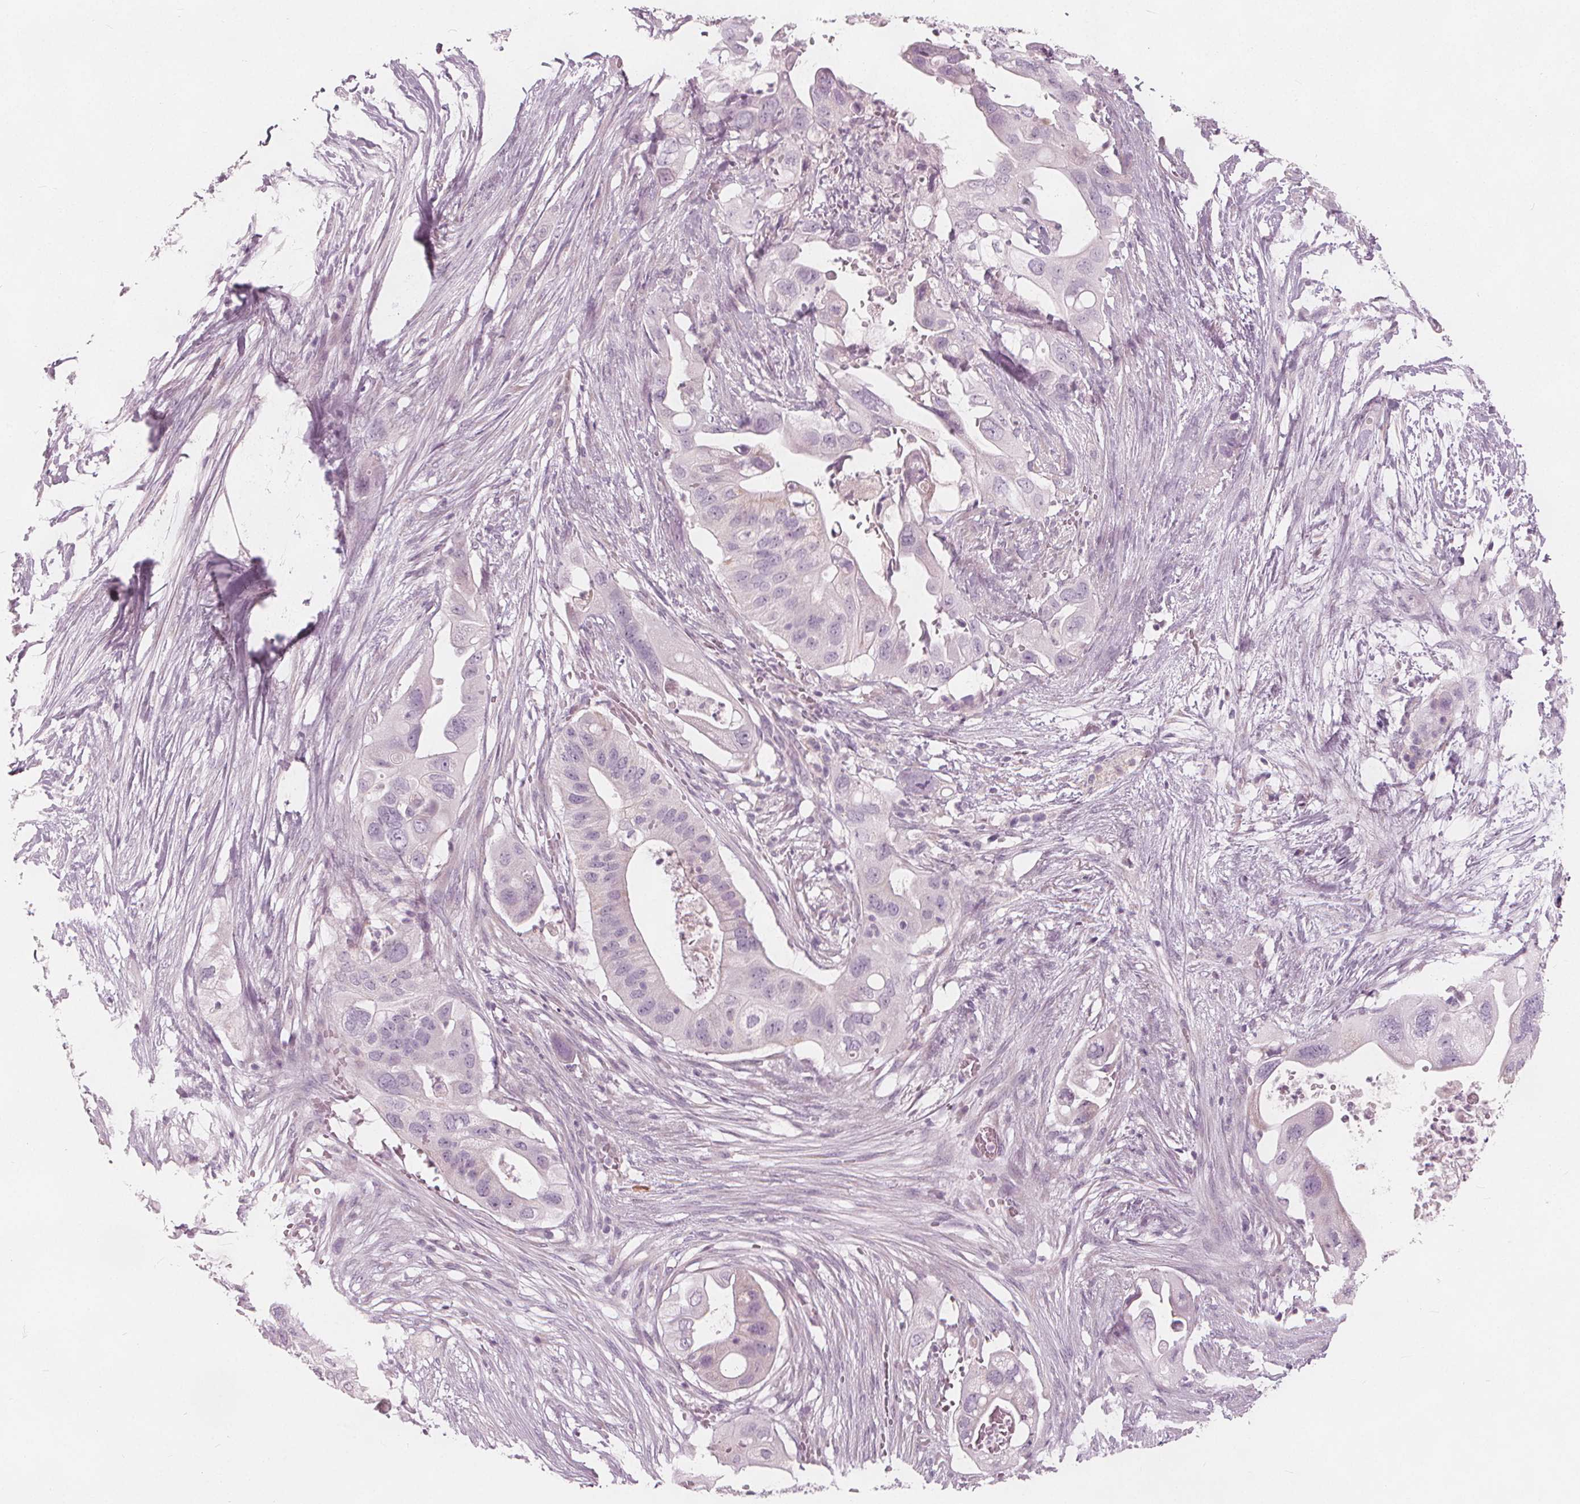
{"staining": {"intensity": "negative", "quantity": "none", "location": "none"}, "tissue": "pancreatic cancer", "cell_type": "Tumor cells", "image_type": "cancer", "snomed": [{"axis": "morphology", "description": "Adenocarcinoma, NOS"}, {"axis": "topography", "description": "Pancreas"}], "caption": "A photomicrograph of human adenocarcinoma (pancreatic) is negative for staining in tumor cells.", "gene": "BRSK1", "patient": {"sex": "female", "age": 72}}